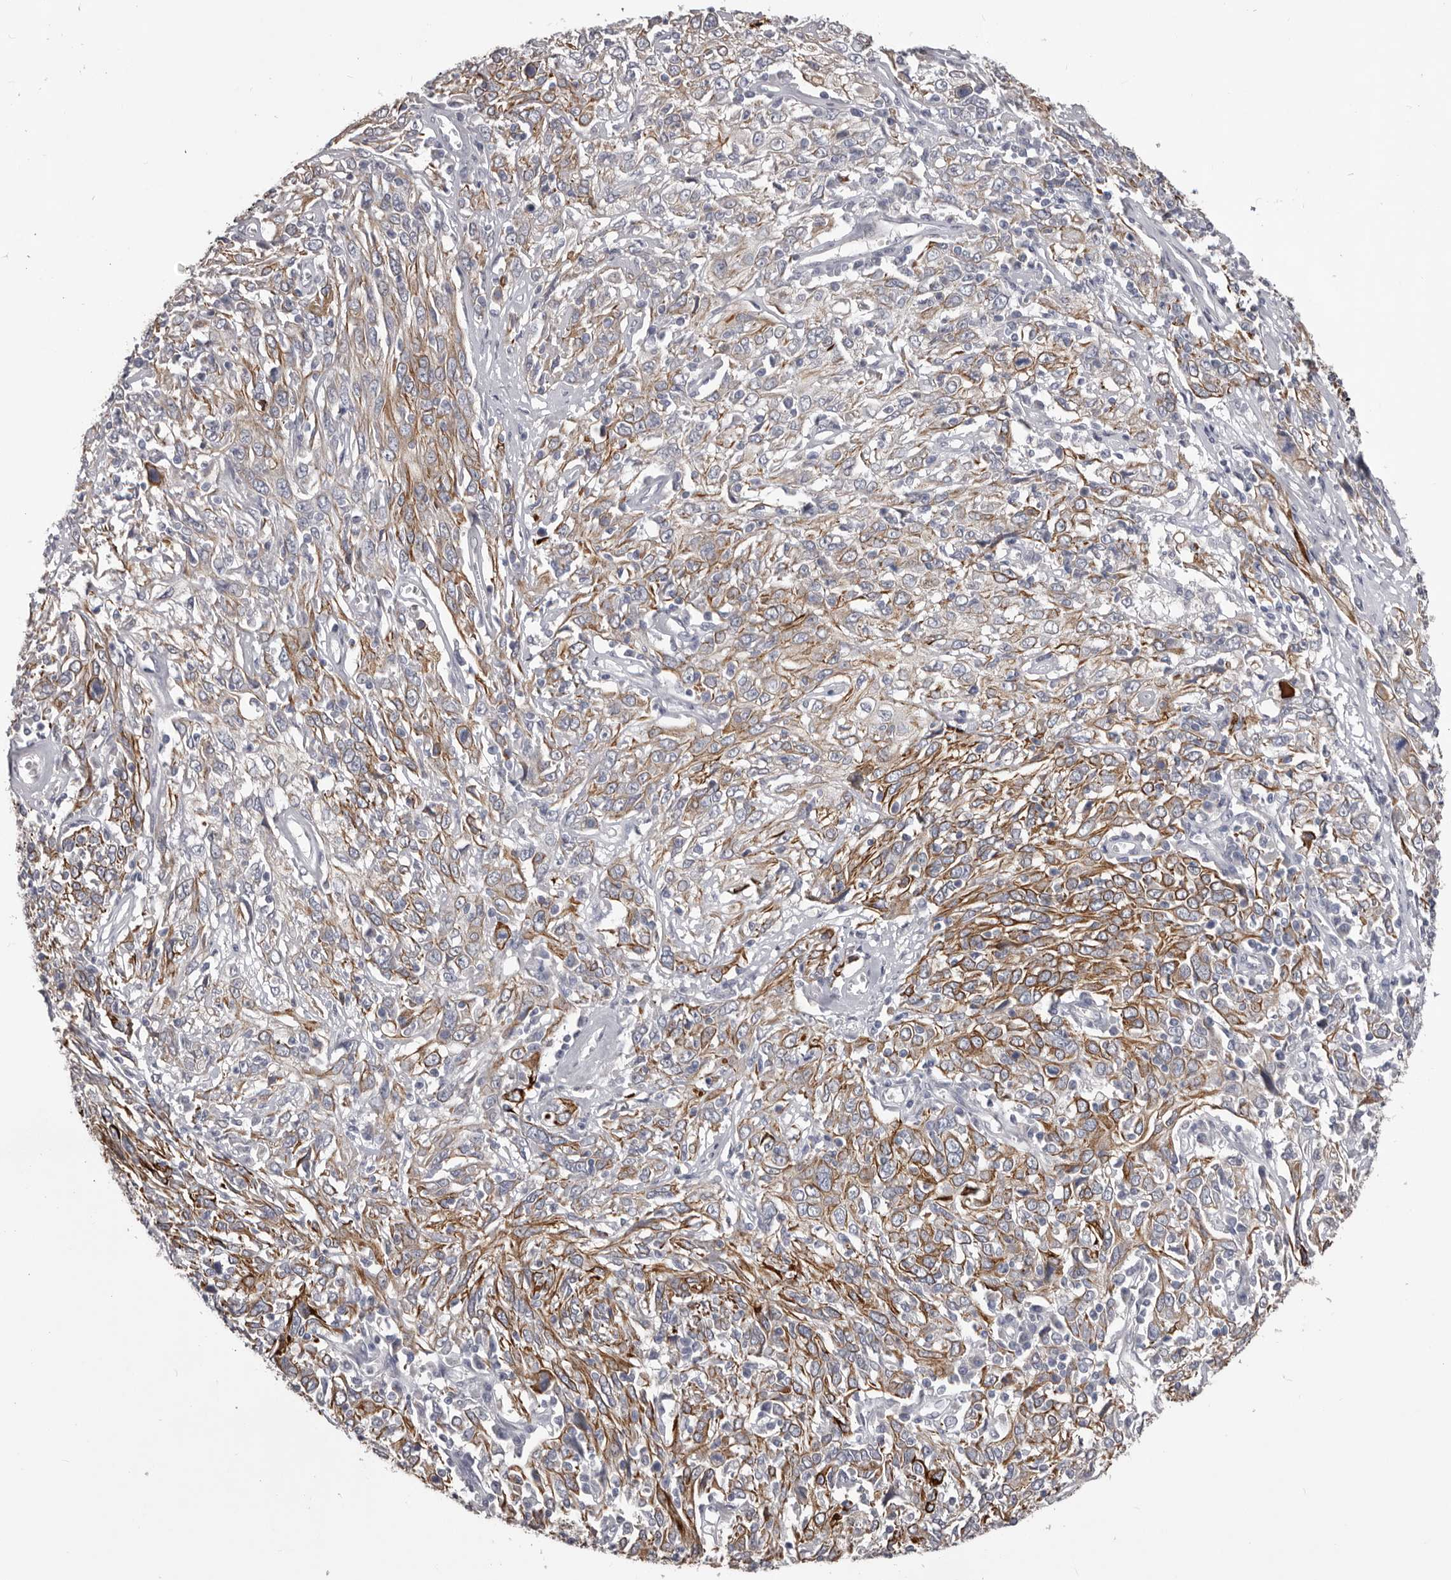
{"staining": {"intensity": "moderate", "quantity": ">75%", "location": "cytoplasmic/membranous"}, "tissue": "cervical cancer", "cell_type": "Tumor cells", "image_type": "cancer", "snomed": [{"axis": "morphology", "description": "Squamous cell carcinoma, NOS"}, {"axis": "topography", "description": "Cervix"}], "caption": "A photomicrograph of human cervical squamous cell carcinoma stained for a protein demonstrates moderate cytoplasmic/membranous brown staining in tumor cells. (DAB (3,3'-diaminobenzidine) IHC, brown staining for protein, blue staining for nuclei).", "gene": "LPAR6", "patient": {"sex": "female", "age": 46}}